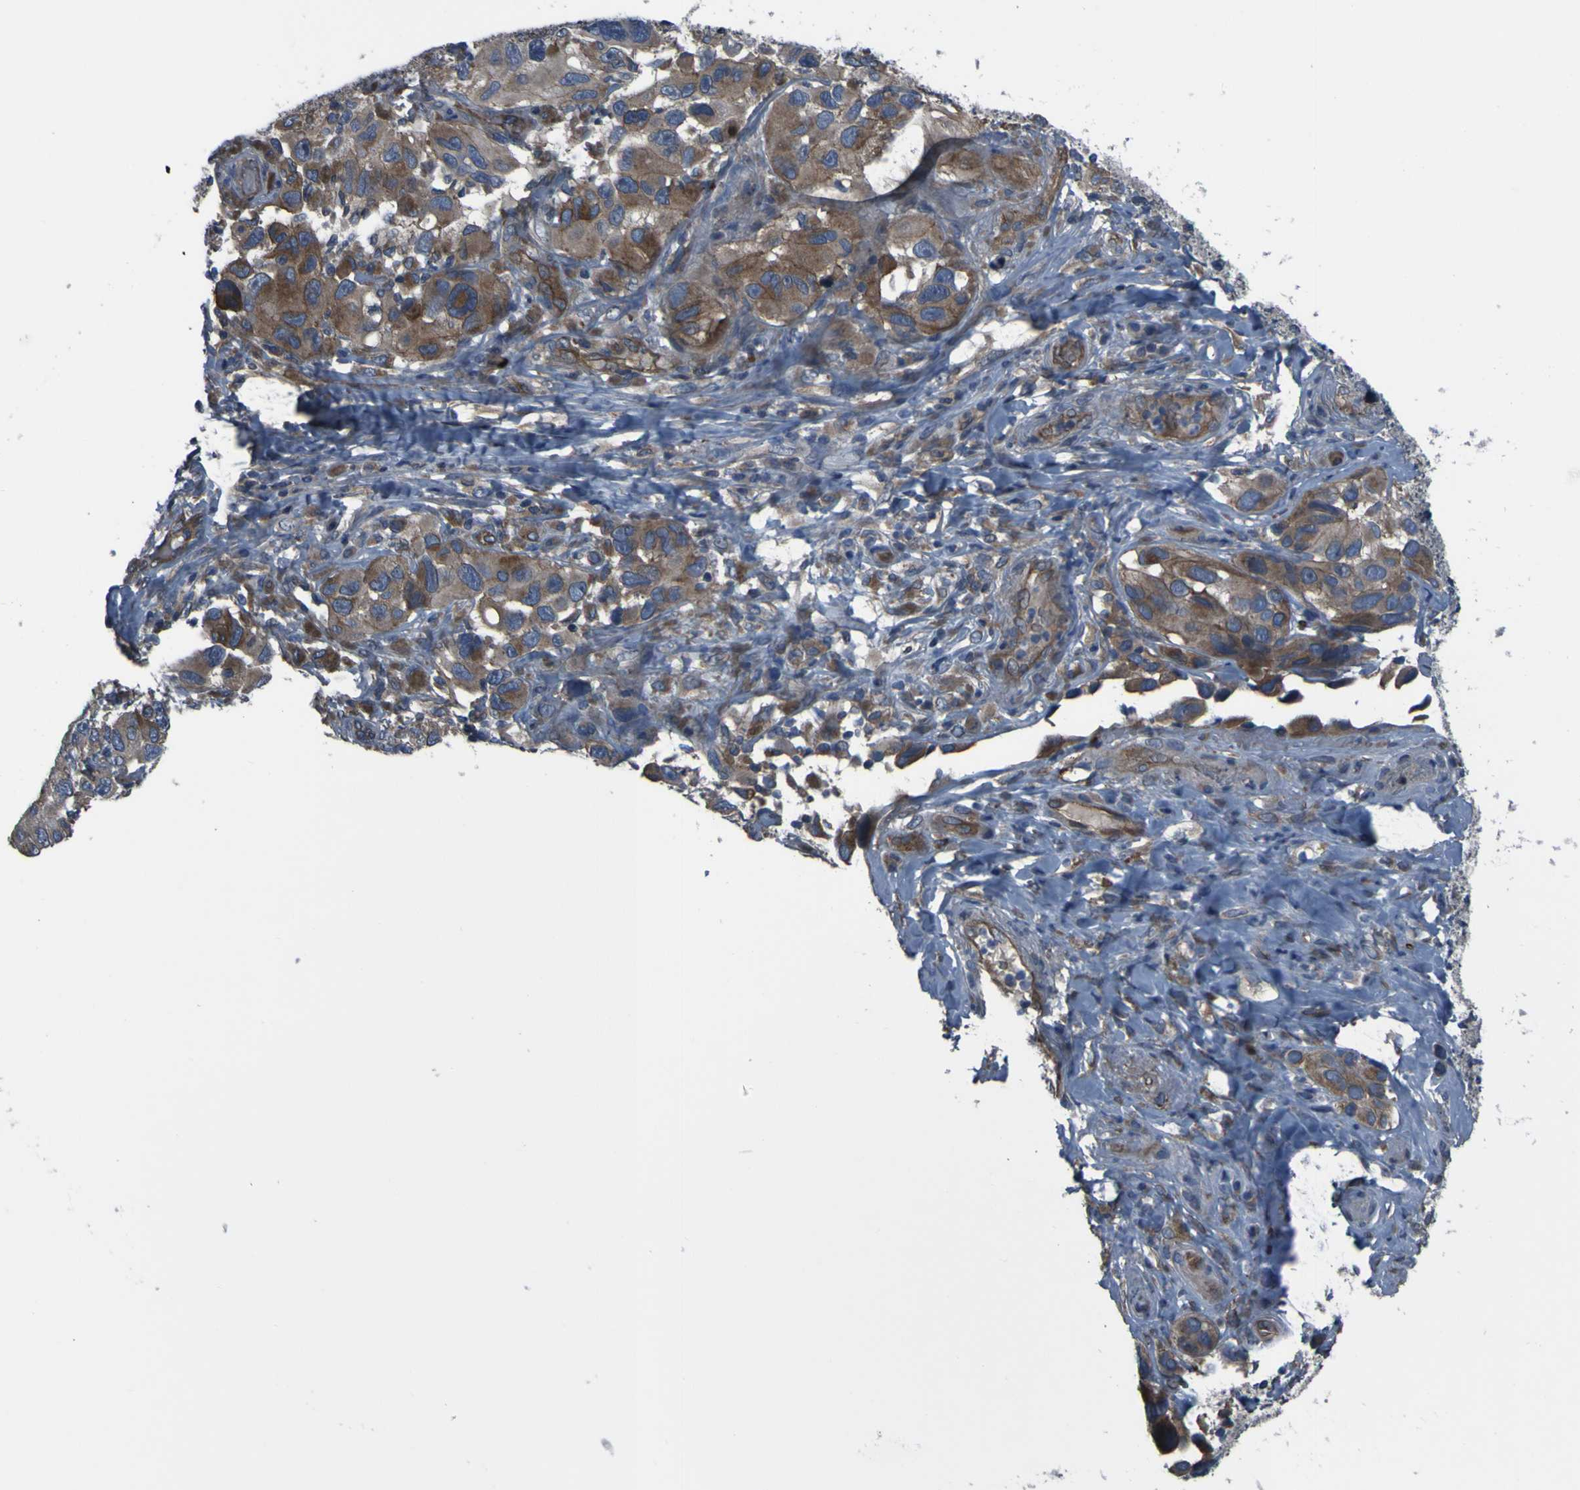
{"staining": {"intensity": "moderate", "quantity": ">75%", "location": "cytoplasmic/membranous"}, "tissue": "melanoma", "cell_type": "Tumor cells", "image_type": "cancer", "snomed": [{"axis": "morphology", "description": "Malignant melanoma, NOS"}, {"axis": "topography", "description": "Skin"}], "caption": "Tumor cells demonstrate medium levels of moderate cytoplasmic/membranous expression in about >75% of cells in human malignant melanoma. Using DAB (brown) and hematoxylin (blue) stains, captured at high magnification using brightfield microscopy.", "gene": "GRAMD1A", "patient": {"sex": "female", "age": 73}}